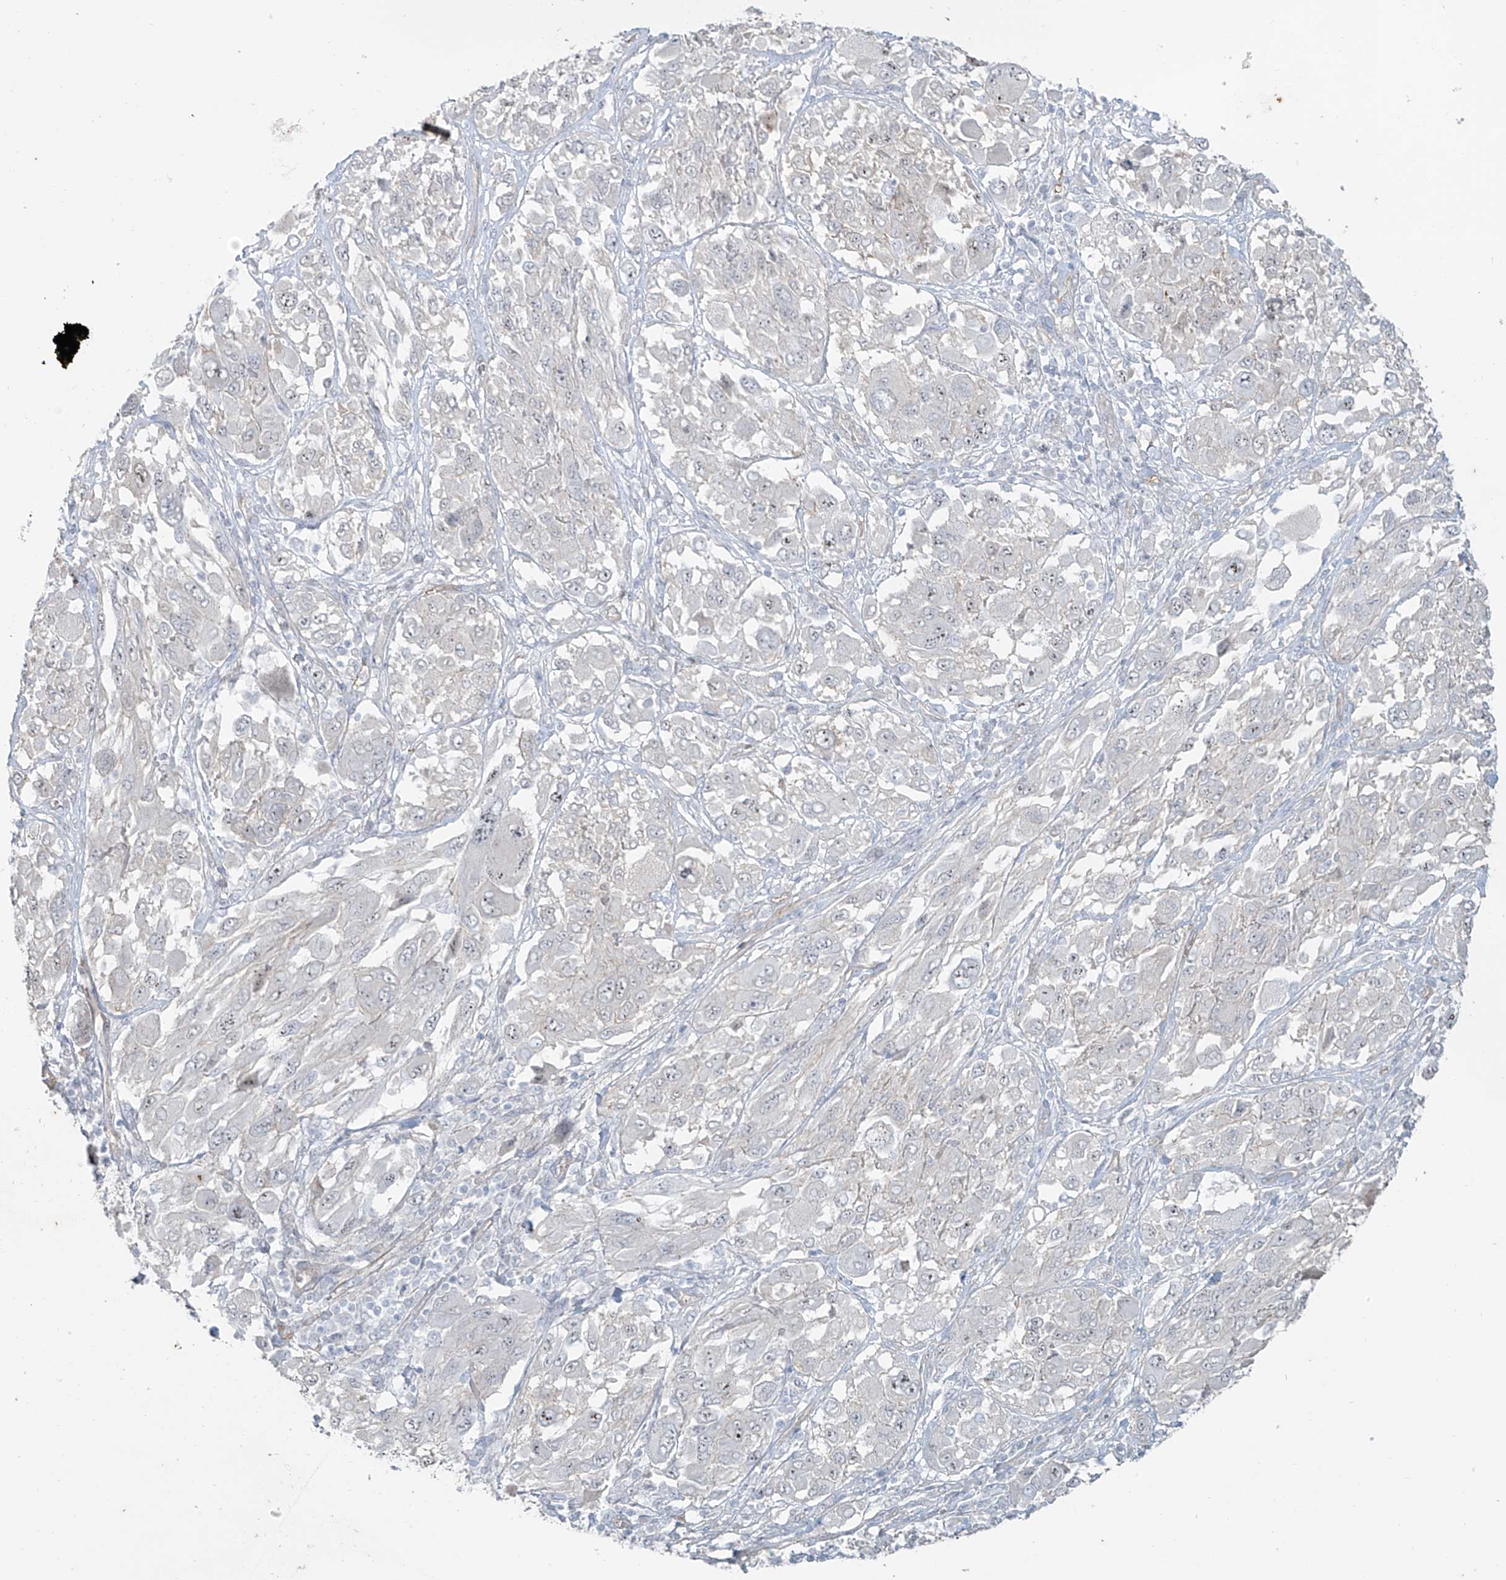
{"staining": {"intensity": "negative", "quantity": "none", "location": "none"}, "tissue": "melanoma", "cell_type": "Tumor cells", "image_type": "cancer", "snomed": [{"axis": "morphology", "description": "Malignant melanoma, NOS"}, {"axis": "topography", "description": "Skin"}], "caption": "This is a histopathology image of immunohistochemistry staining of melanoma, which shows no staining in tumor cells.", "gene": "TUBE1", "patient": {"sex": "female", "age": 91}}